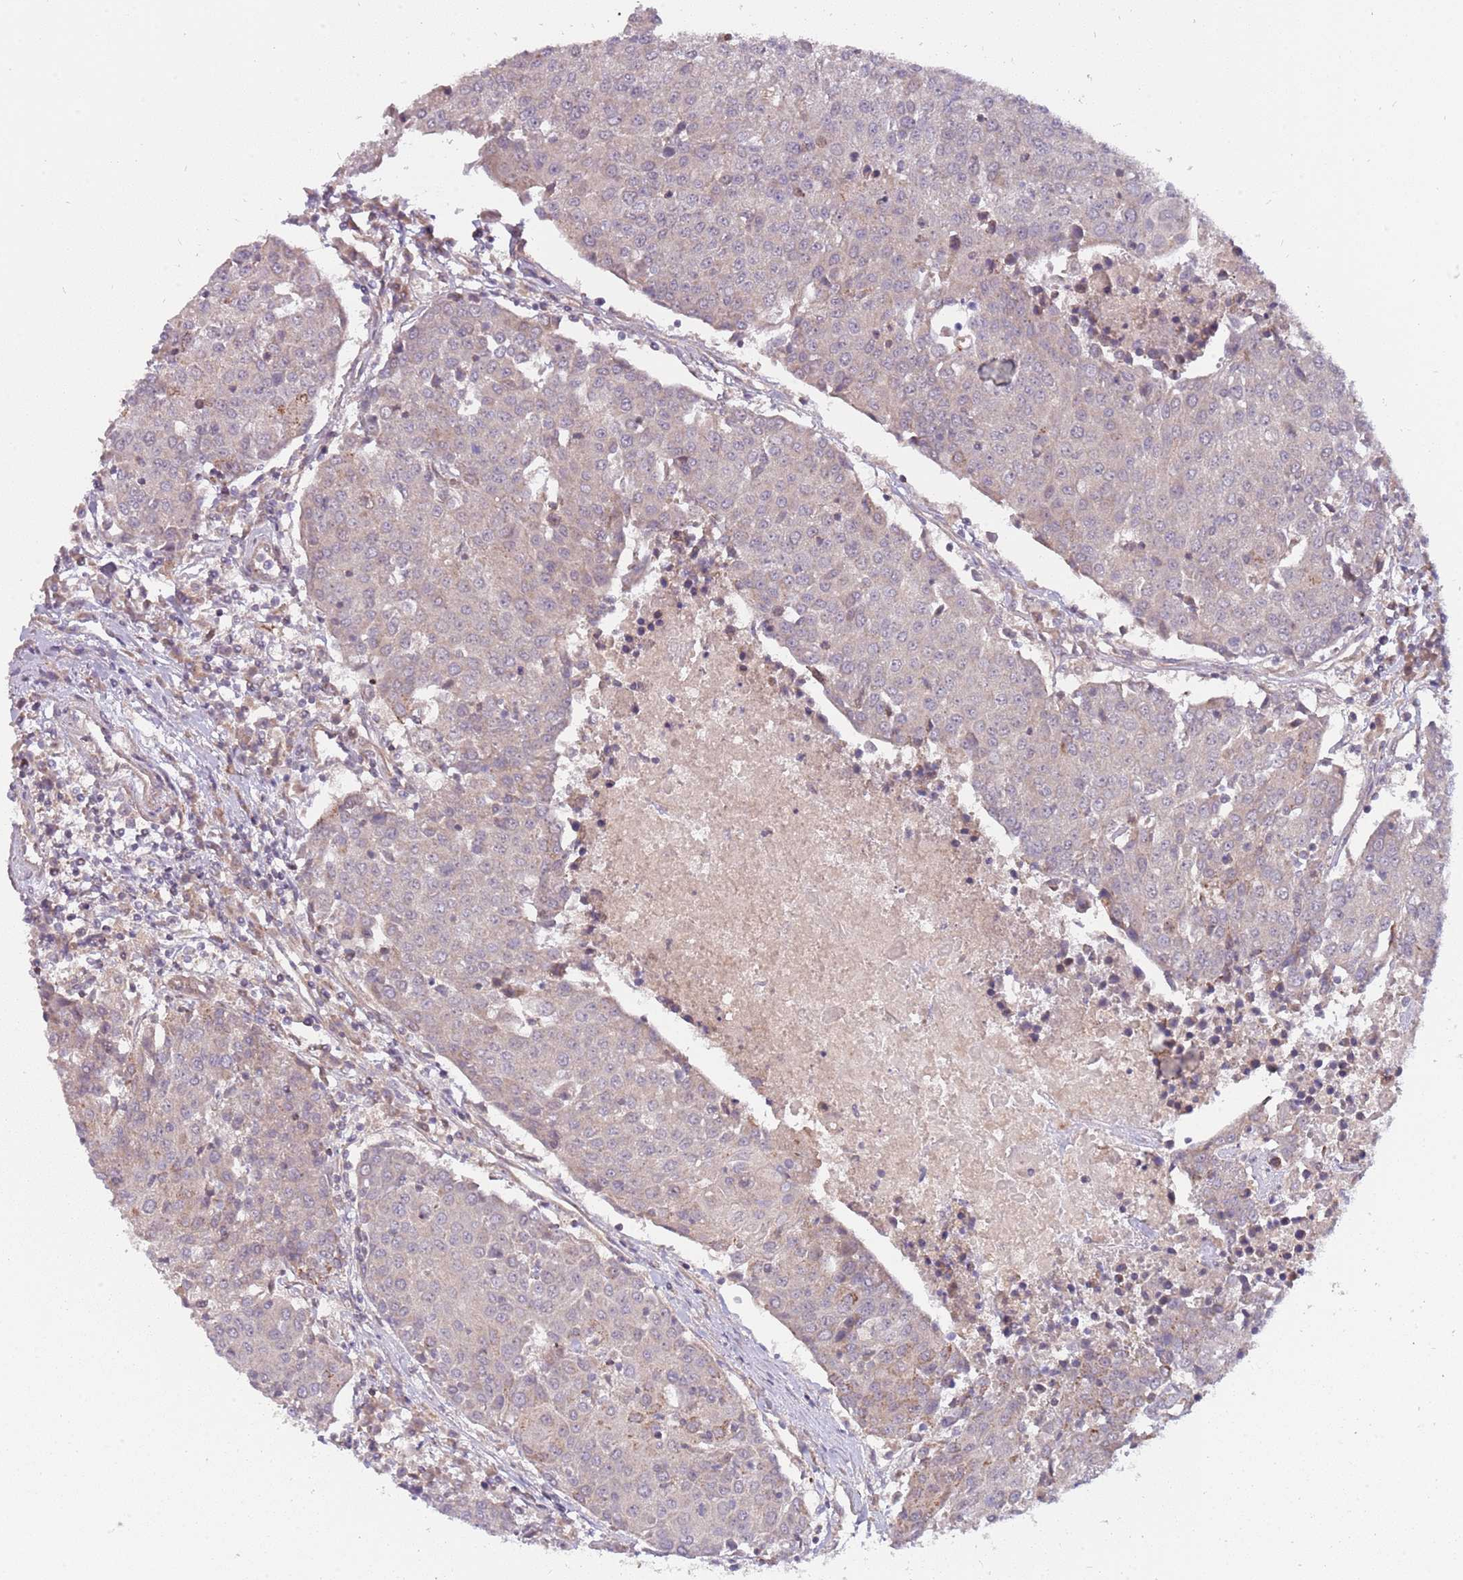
{"staining": {"intensity": "weak", "quantity": "<25%", "location": "cytoplasmic/membranous"}, "tissue": "urothelial cancer", "cell_type": "Tumor cells", "image_type": "cancer", "snomed": [{"axis": "morphology", "description": "Urothelial carcinoma, High grade"}, {"axis": "topography", "description": "Urinary bladder"}], "caption": "Human urothelial cancer stained for a protein using immunohistochemistry shows no staining in tumor cells.", "gene": "RNF181", "patient": {"sex": "female", "age": 85}}